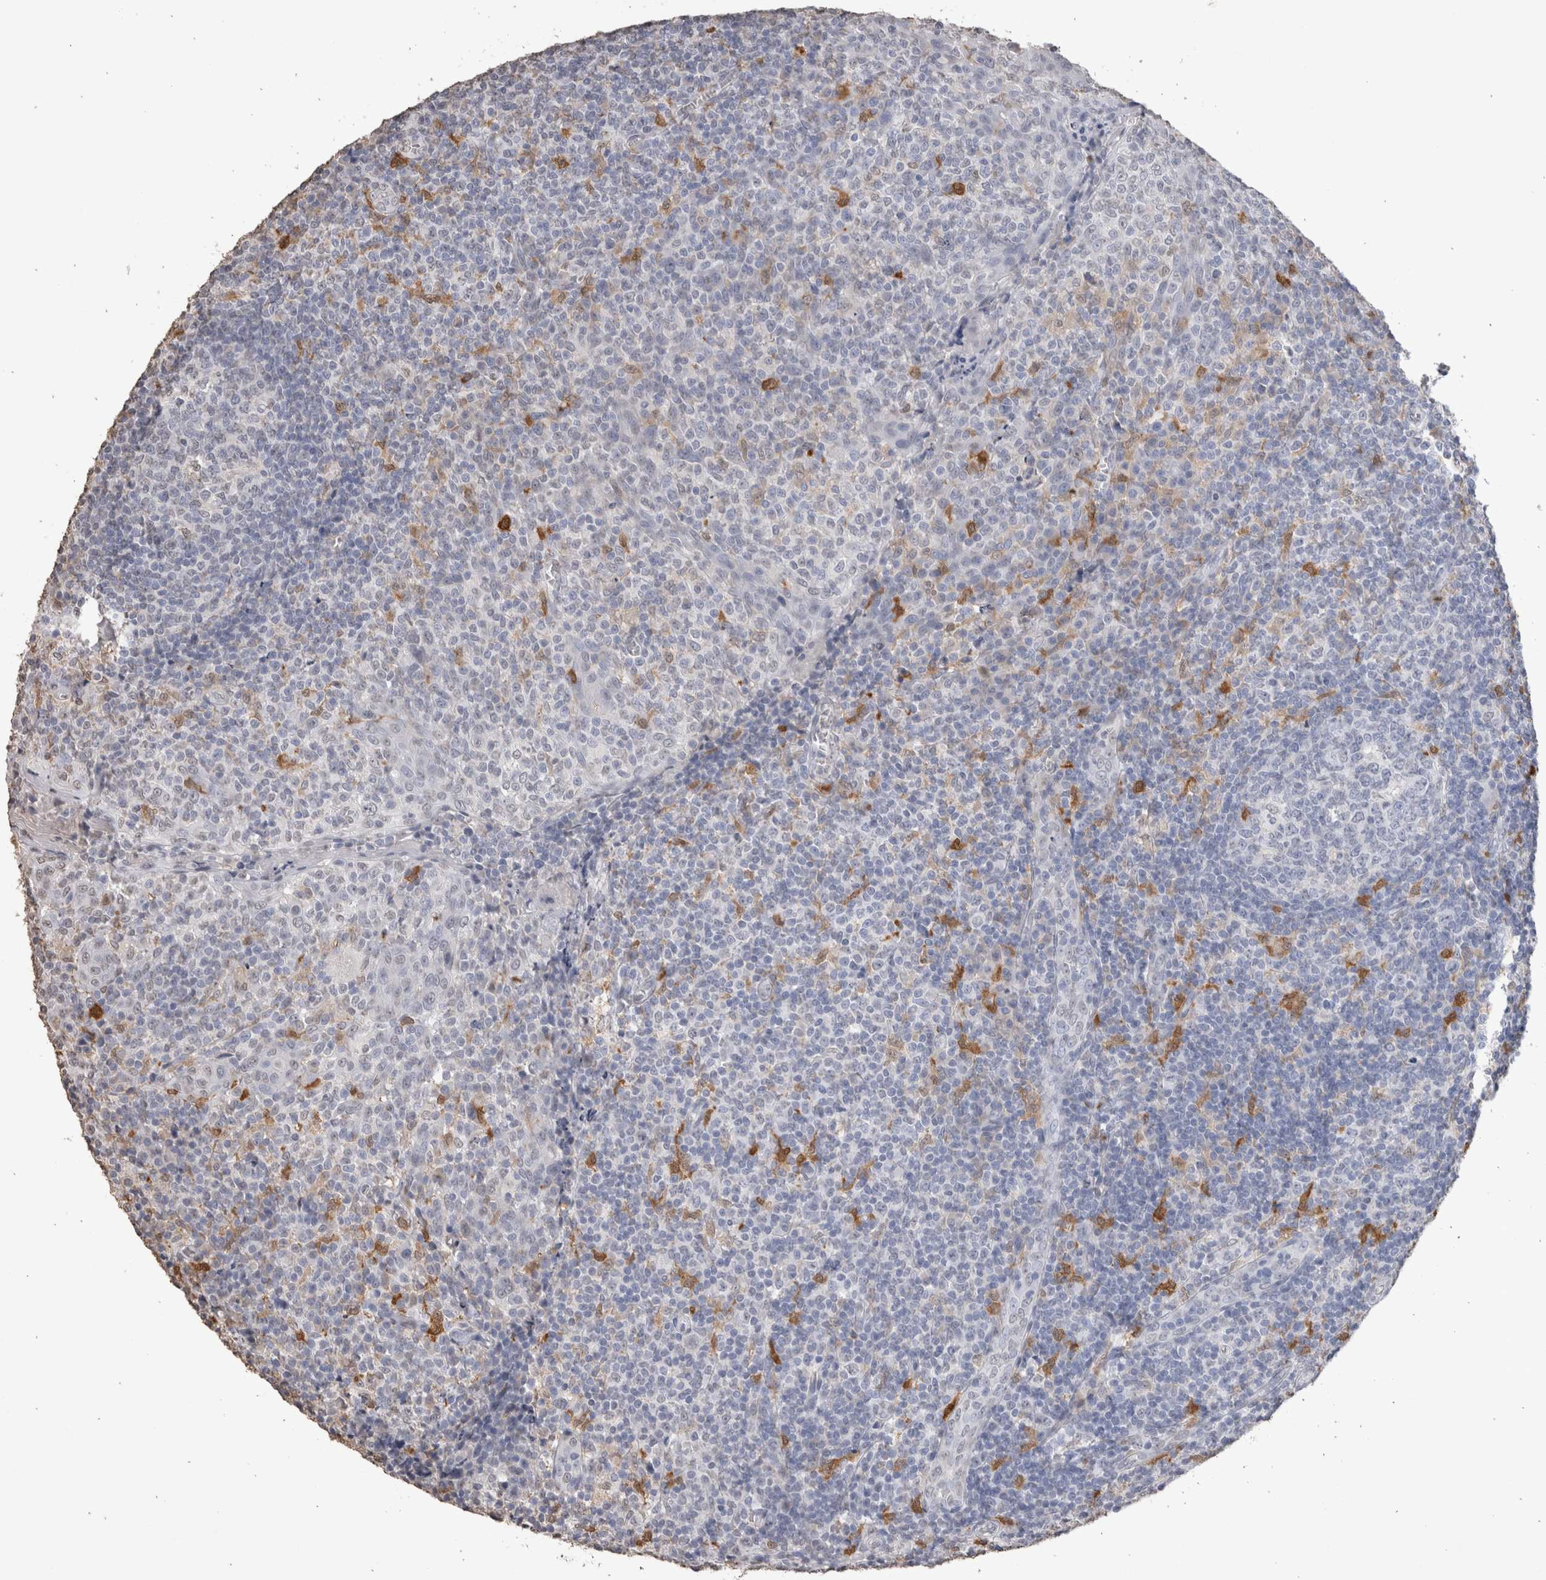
{"staining": {"intensity": "negative", "quantity": "none", "location": "none"}, "tissue": "tonsil", "cell_type": "Germinal center cells", "image_type": "normal", "snomed": [{"axis": "morphology", "description": "Normal tissue, NOS"}, {"axis": "topography", "description": "Tonsil"}], "caption": "Immunohistochemistry (IHC) histopathology image of unremarkable tonsil: tonsil stained with DAB (3,3'-diaminobenzidine) displays no significant protein staining in germinal center cells.", "gene": "LGALS2", "patient": {"sex": "female", "age": 19}}